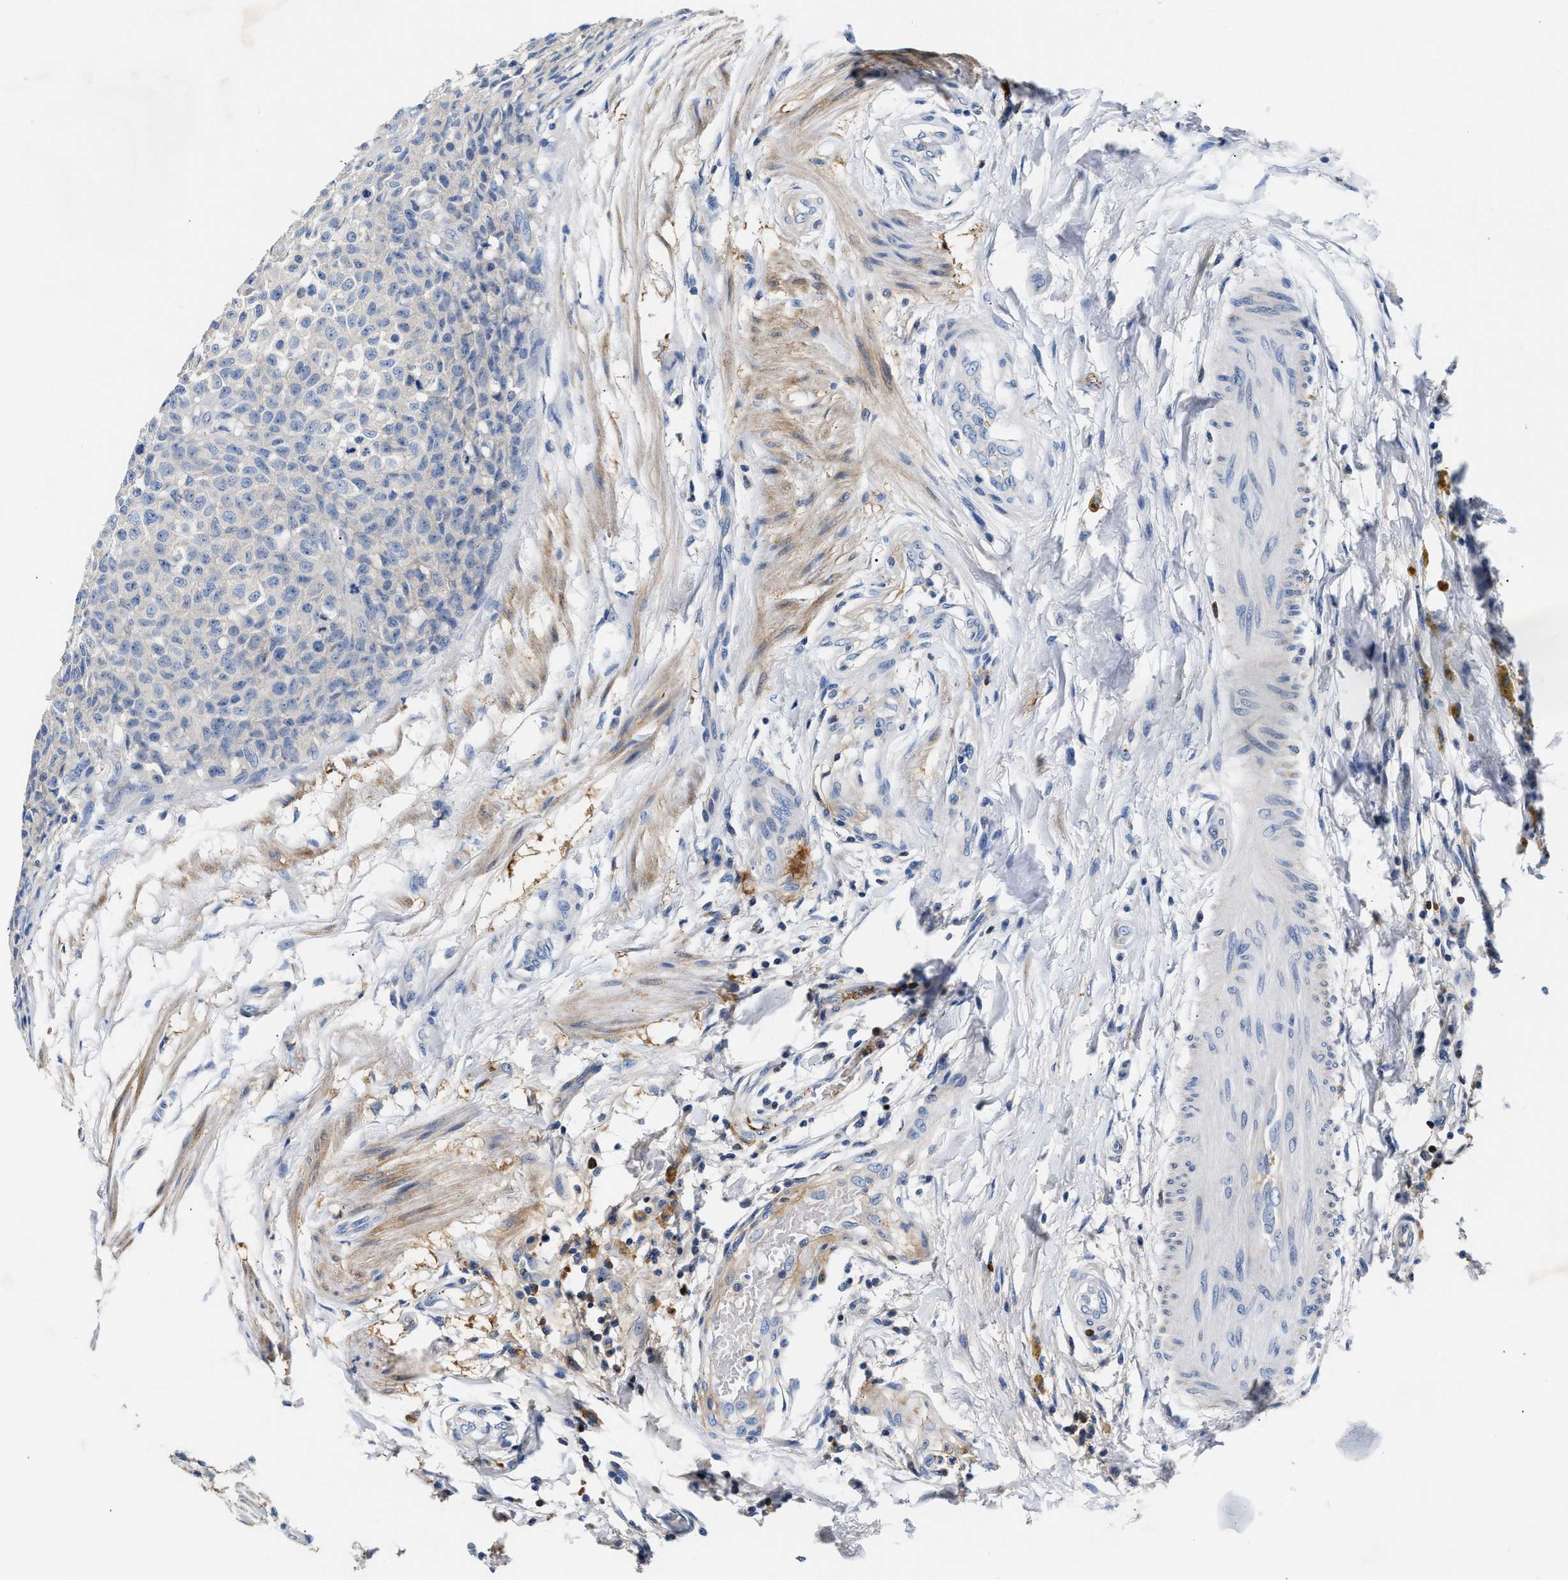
{"staining": {"intensity": "negative", "quantity": "none", "location": "none"}, "tissue": "testis cancer", "cell_type": "Tumor cells", "image_type": "cancer", "snomed": [{"axis": "morphology", "description": "Seminoma, NOS"}, {"axis": "topography", "description": "Testis"}], "caption": "Testis seminoma was stained to show a protein in brown. There is no significant staining in tumor cells. (DAB IHC with hematoxylin counter stain).", "gene": "TUT7", "patient": {"sex": "male", "age": 59}}